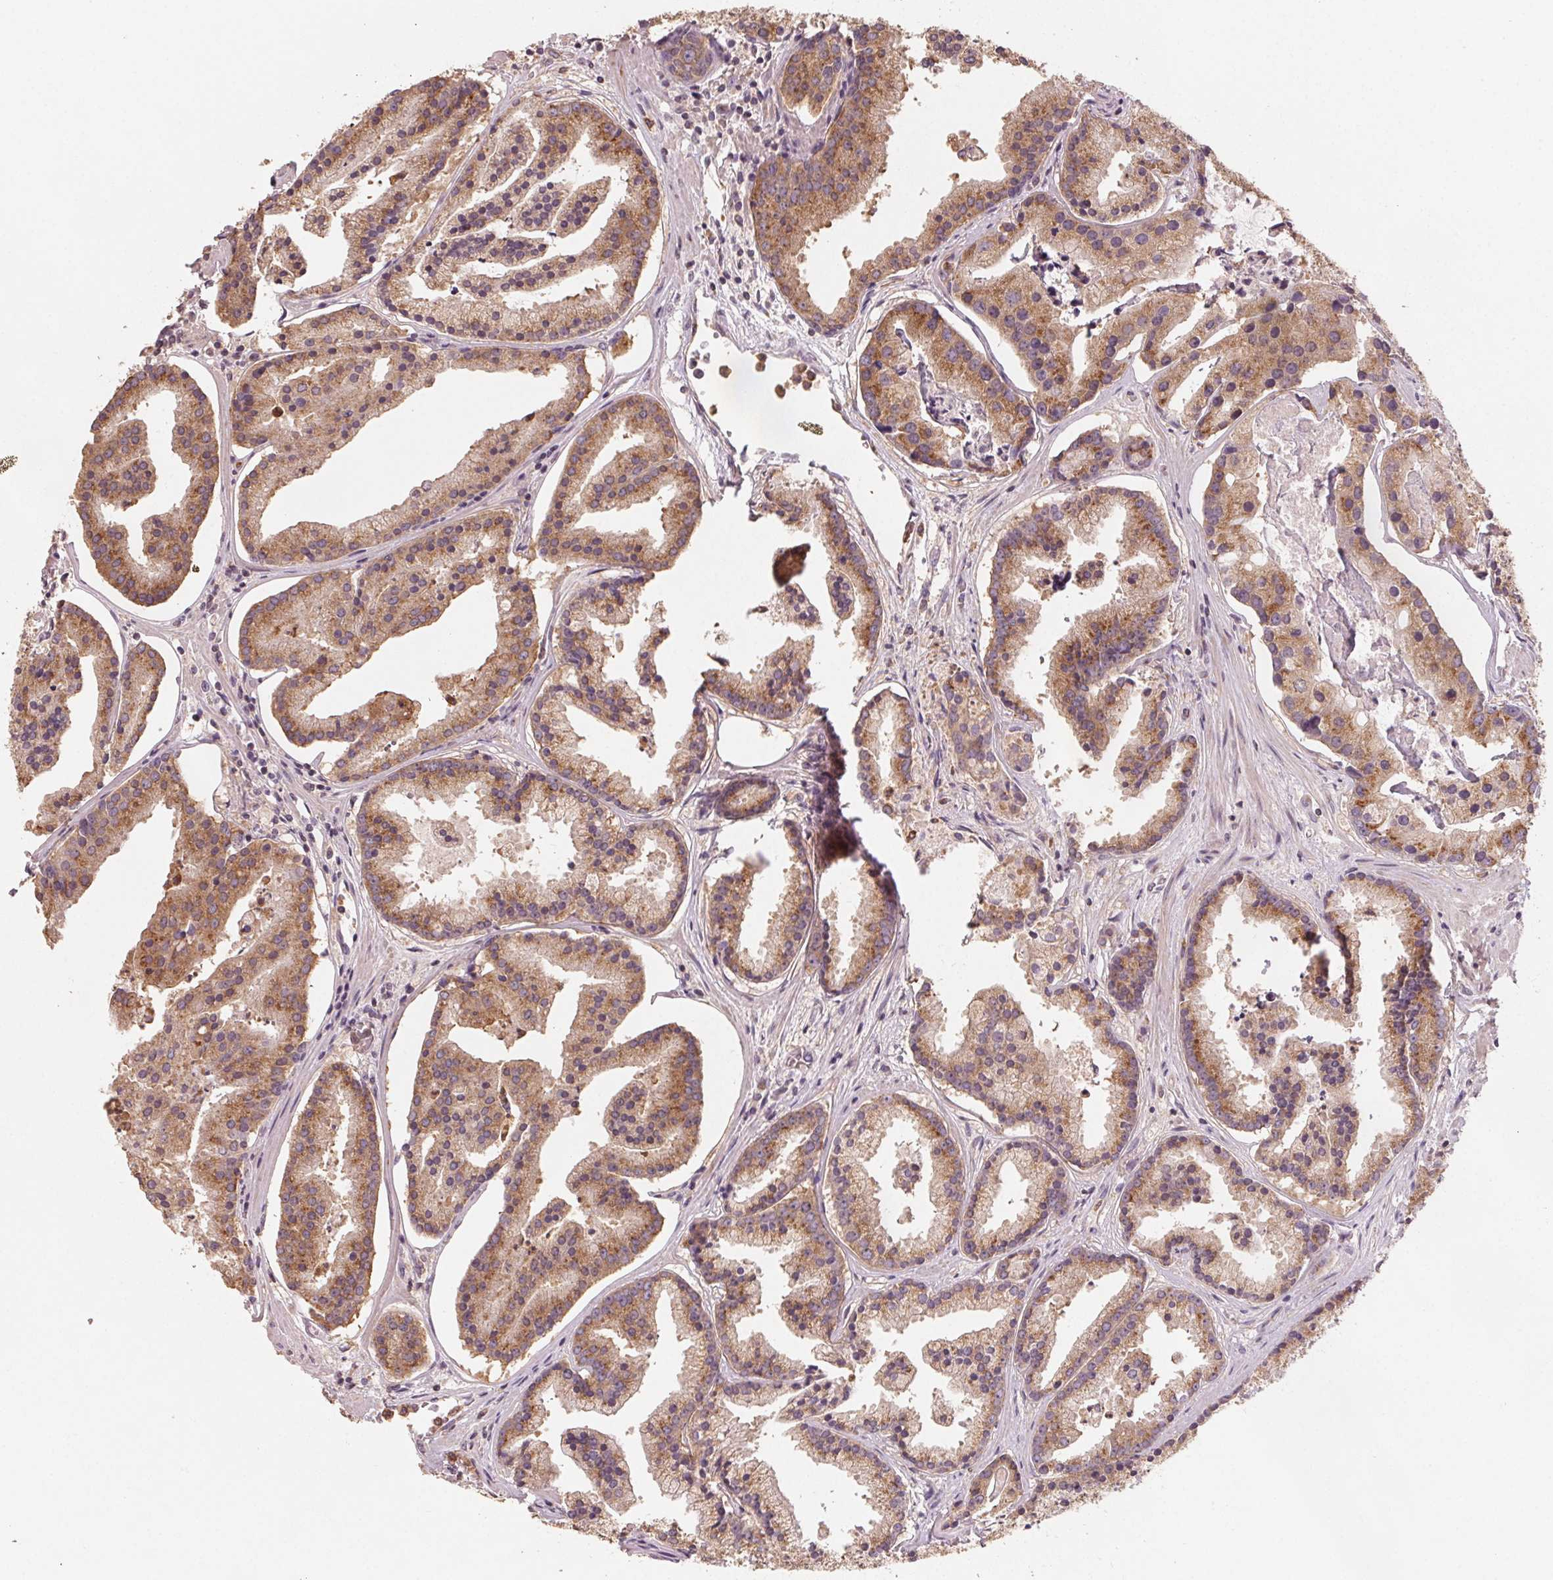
{"staining": {"intensity": "moderate", "quantity": ">75%", "location": "cytoplasmic/membranous"}, "tissue": "prostate cancer", "cell_type": "Tumor cells", "image_type": "cancer", "snomed": [{"axis": "morphology", "description": "Adenocarcinoma, NOS"}, {"axis": "topography", "description": "Prostate and seminal vesicle, NOS"}, {"axis": "topography", "description": "Prostate"}], "caption": "The histopathology image displays staining of prostate cancer, revealing moderate cytoplasmic/membranous protein positivity (brown color) within tumor cells.", "gene": "AP1S1", "patient": {"sex": "male", "age": 44}}